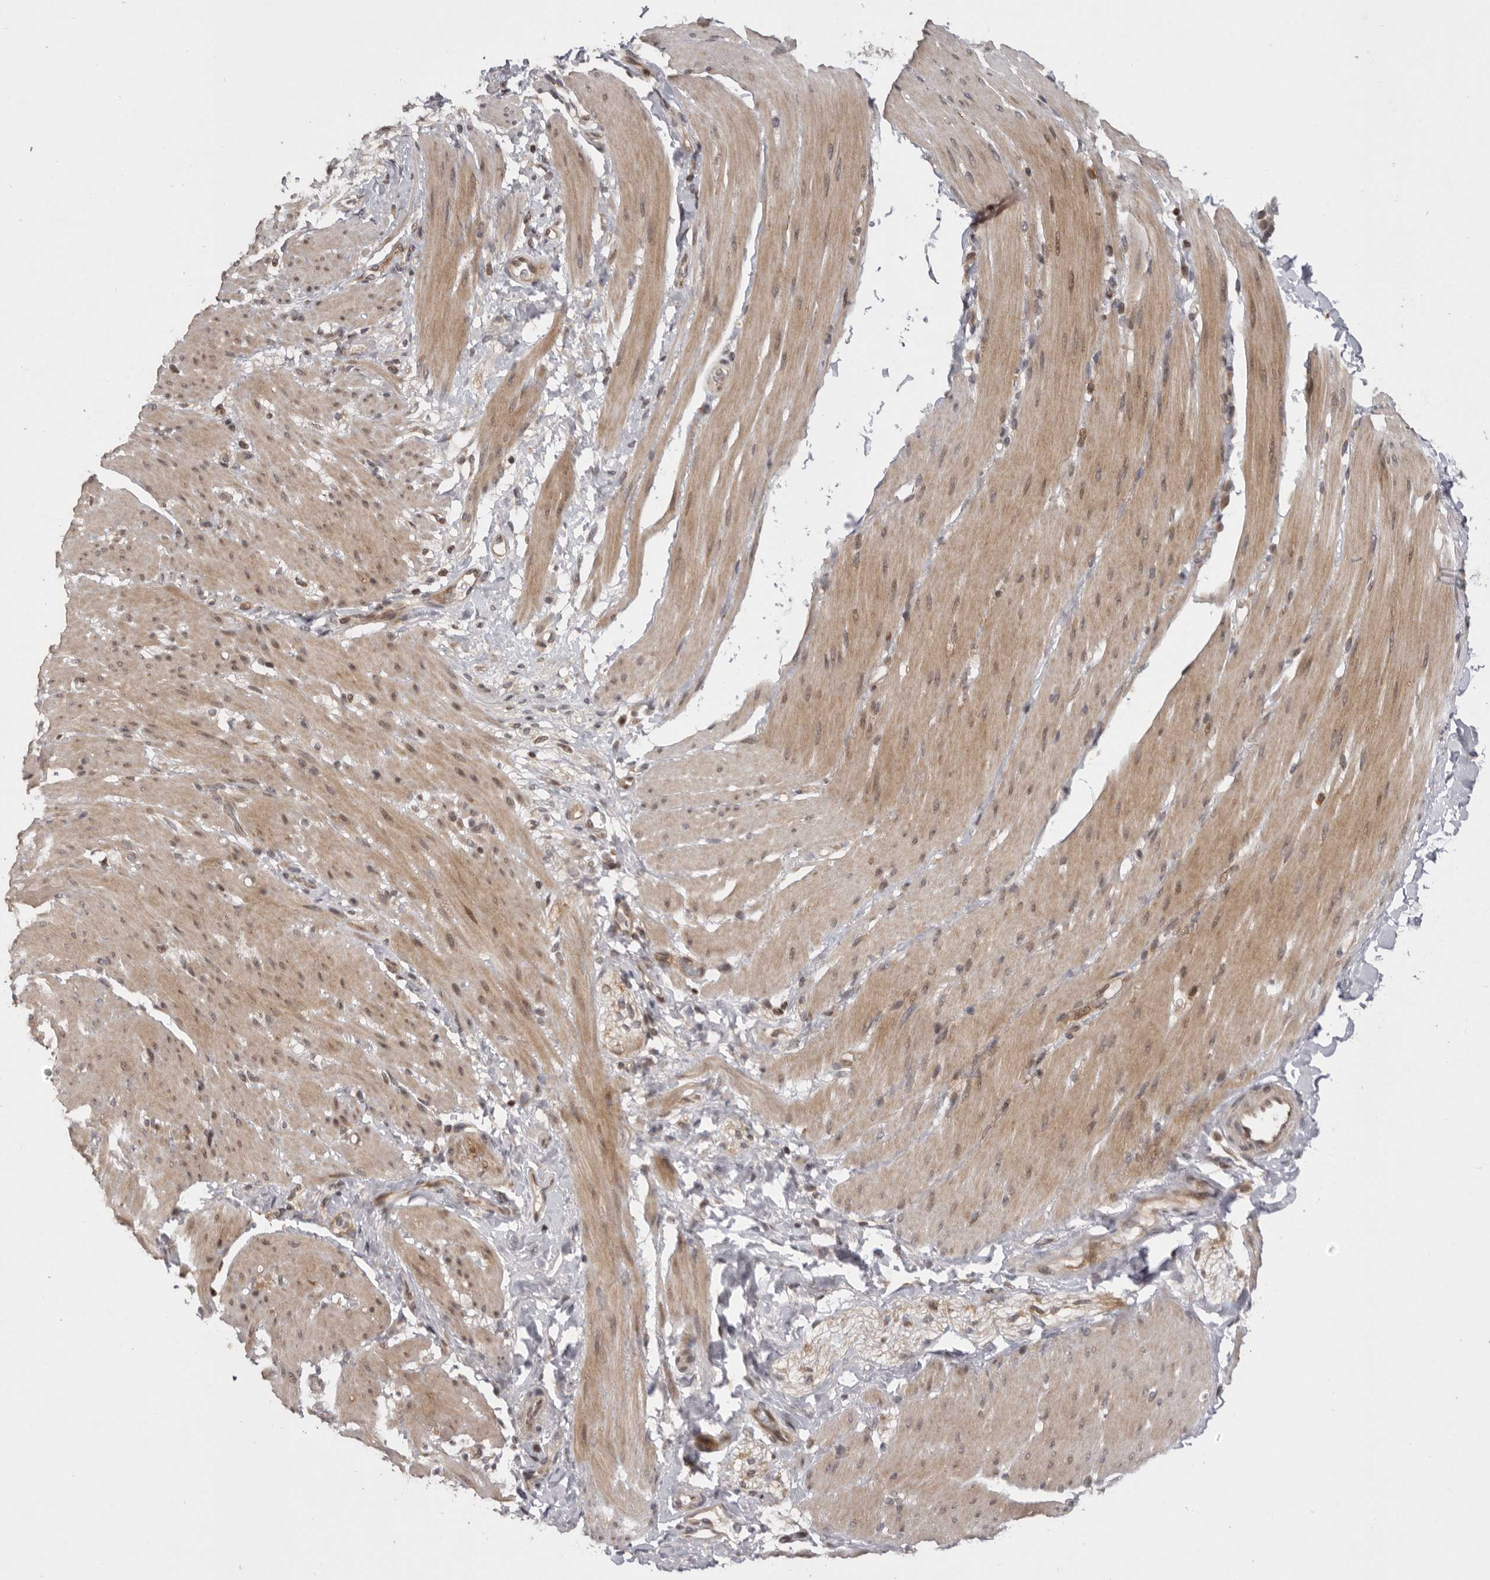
{"staining": {"intensity": "moderate", "quantity": "<25%", "location": "cytoplasmic/membranous,nuclear"}, "tissue": "smooth muscle", "cell_type": "Smooth muscle cells", "image_type": "normal", "snomed": [{"axis": "morphology", "description": "Normal tissue, NOS"}, {"axis": "topography", "description": "Smooth muscle"}, {"axis": "topography", "description": "Small intestine"}], "caption": "Benign smooth muscle exhibits moderate cytoplasmic/membranous,nuclear staining in about <25% of smooth muscle cells, visualized by immunohistochemistry. The staining was performed using DAB (3,3'-diaminobenzidine), with brown indicating positive protein expression. Nuclei are stained blue with hematoxylin.", "gene": "AZIN1", "patient": {"sex": "female", "age": 84}}